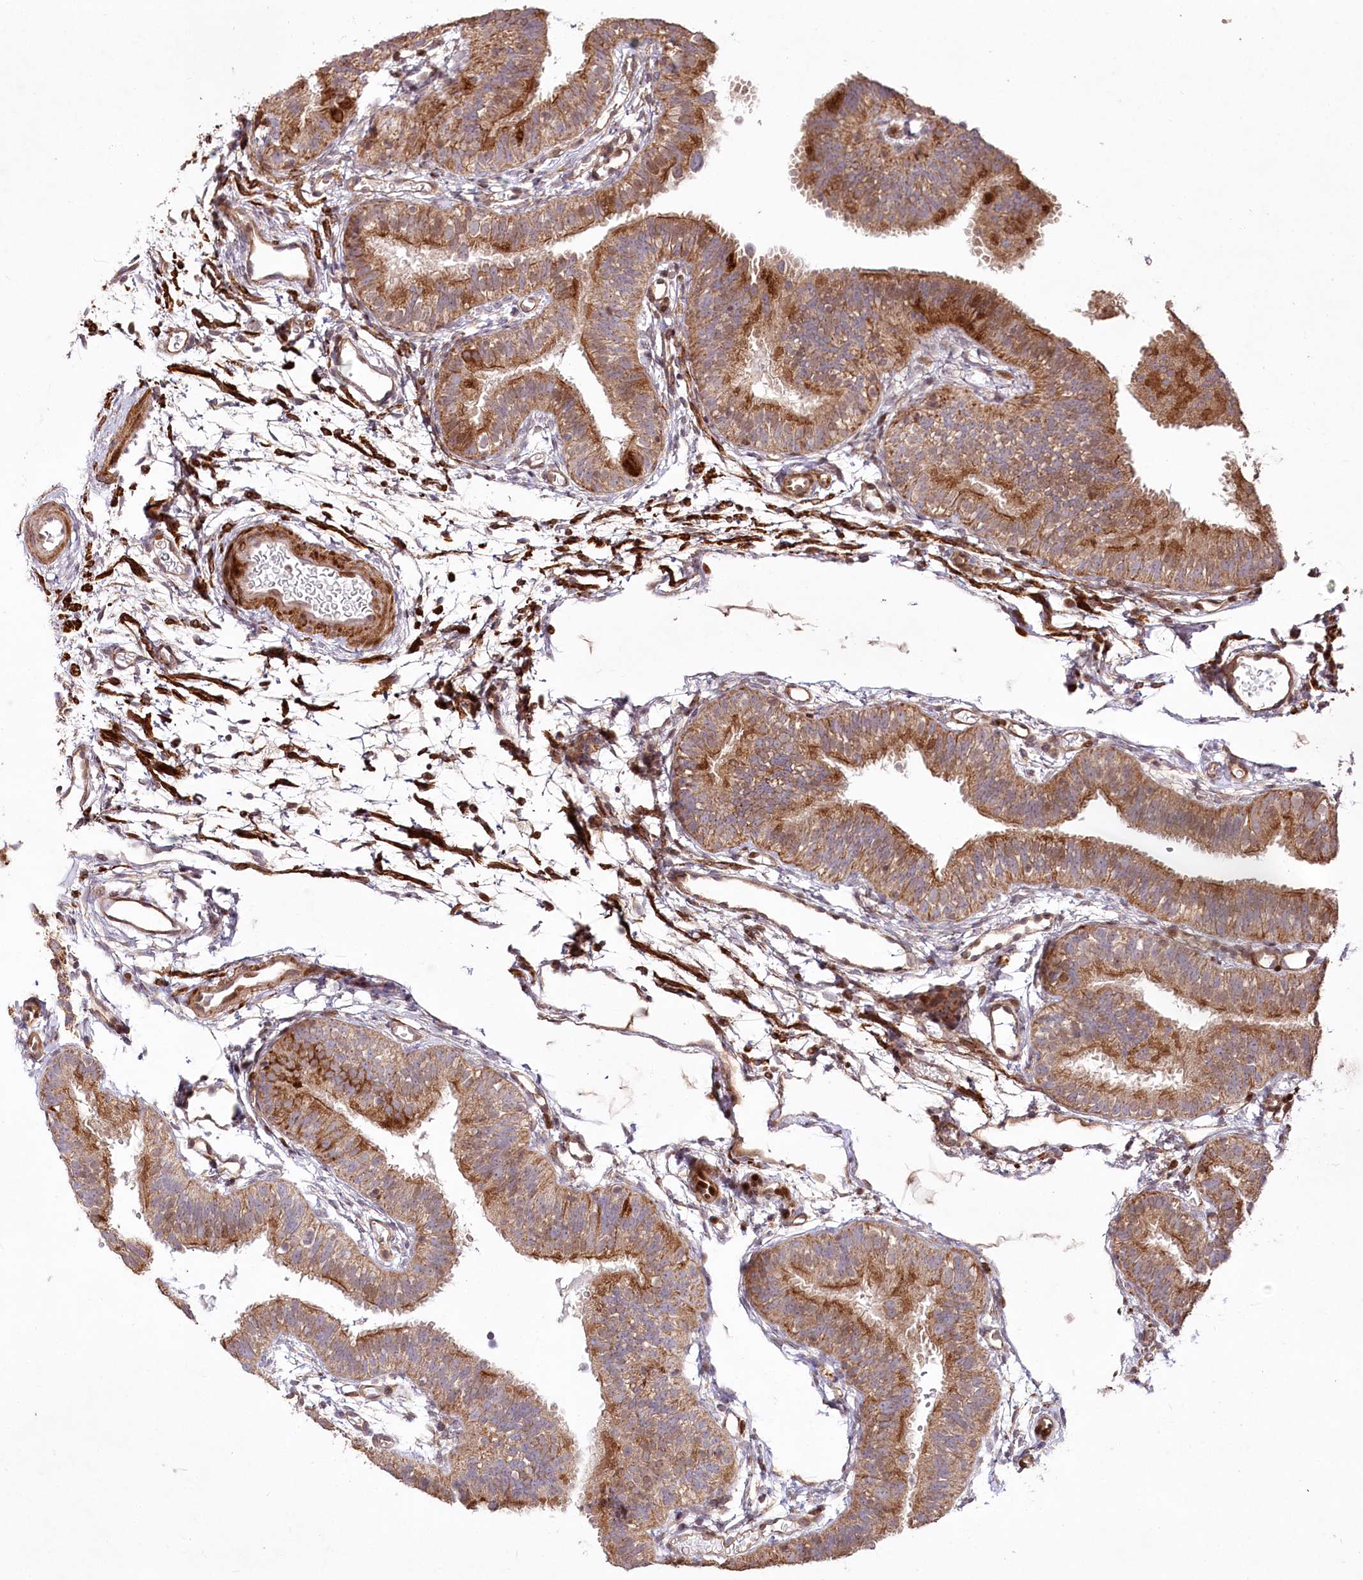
{"staining": {"intensity": "moderate", "quantity": ">75%", "location": "cytoplasmic/membranous,nuclear"}, "tissue": "fallopian tube", "cell_type": "Glandular cells", "image_type": "normal", "snomed": [{"axis": "morphology", "description": "Normal tissue, NOS"}, {"axis": "topography", "description": "Fallopian tube"}], "caption": "Brown immunohistochemical staining in normal human fallopian tube displays moderate cytoplasmic/membranous,nuclear expression in about >75% of glandular cells.", "gene": "PSTK", "patient": {"sex": "female", "age": 35}}